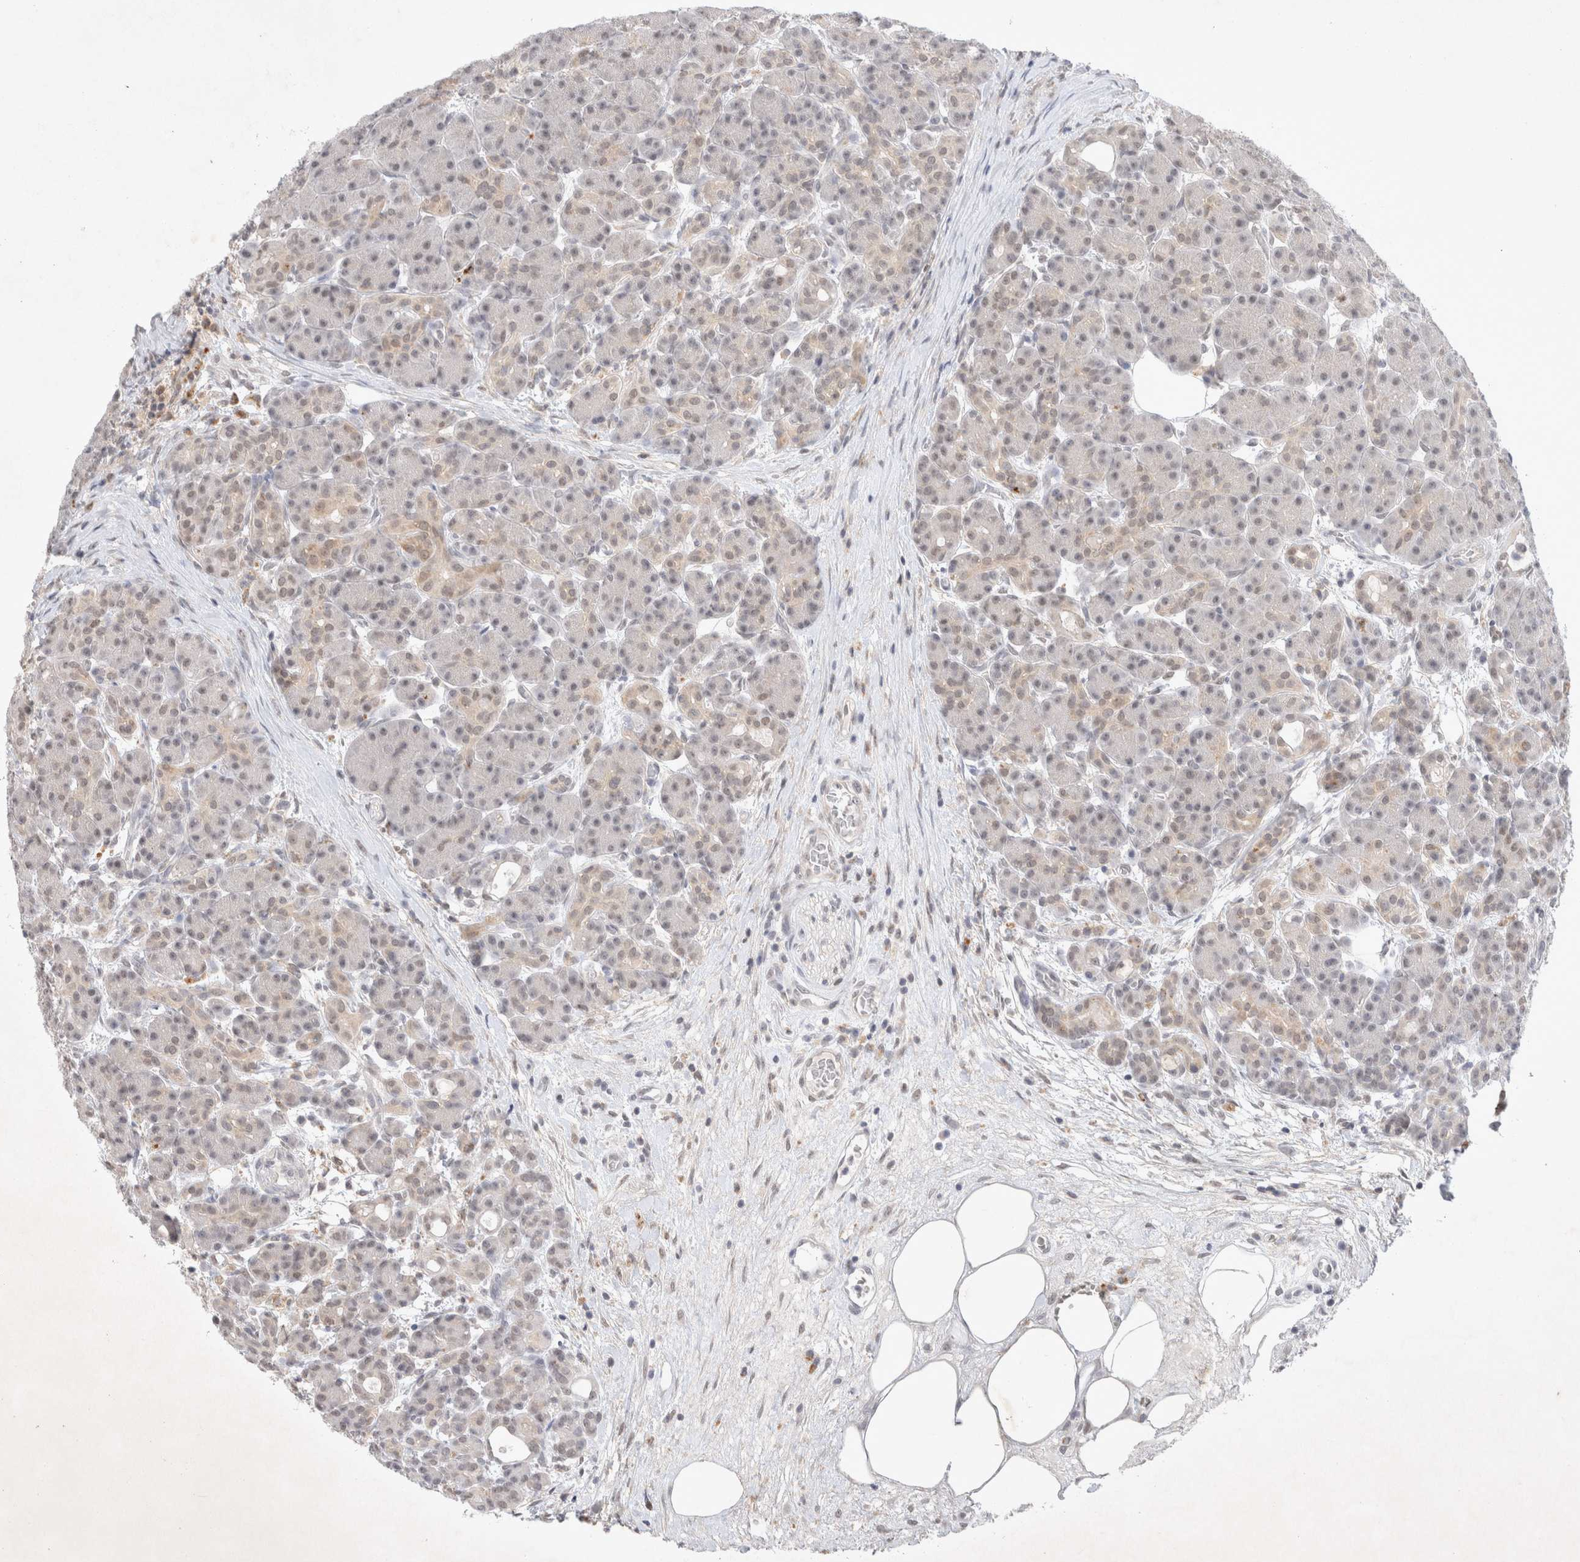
{"staining": {"intensity": "weak", "quantity": "<25%", "location": "cytoplasmic/membranous,nuclear"}, "tissue": "pancreas", "cell_type": "Exocrine glandular cells", "image_type": "normal", "snomed": [{"axis": "morphology", "description": "Normal tissue, NOS"}, {"axis": "topography", "description": "Pancreas"}], "caption": "Immunohistochemistry (IHC) histopathology image of normal pancreas: human pancreas stained with DAB exhibits no significant protein staining in exocrine glandular cells.", "gene": "FBXO42", "patient": {"sex": "male", "age": 63}}